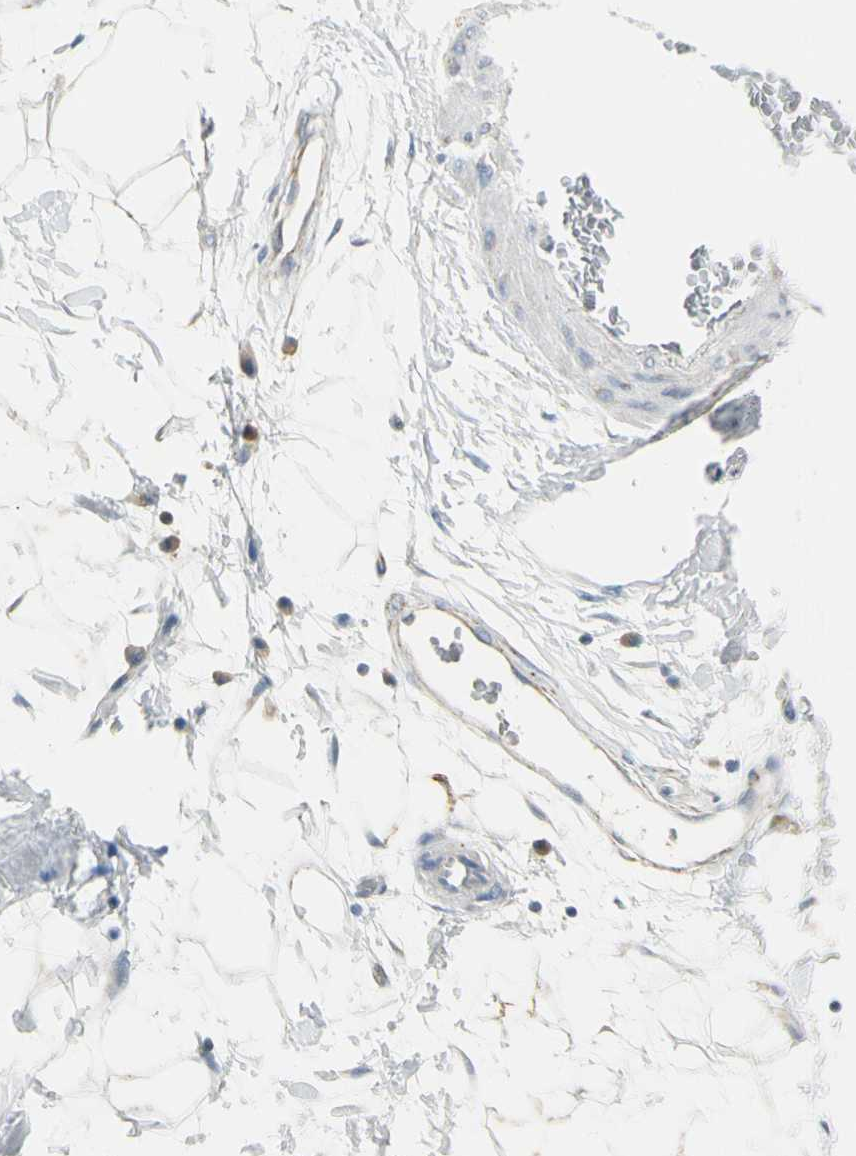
{"staining": {"intensity": "weak", "quantity": ">75%", "location": "cytoplasmic/membranous"}, "tissue": "adipose tissue", "cell_type": "Adipocytes", "image_type": "normal", "snomed": [{"axis": "morphology", "description": "Normal tissue, NOS"}, {"axis": "topography", "description": "Soft tissue"}], "caption": "Weak cytoplasmic/membranous positivity for a protein is identified in approximately >75% of adipocytes of normal adipose tissue using immunohistochemistry (IHC).", "gene": "SLC6A15", "patient": {"sex": "male", "age": 72}}